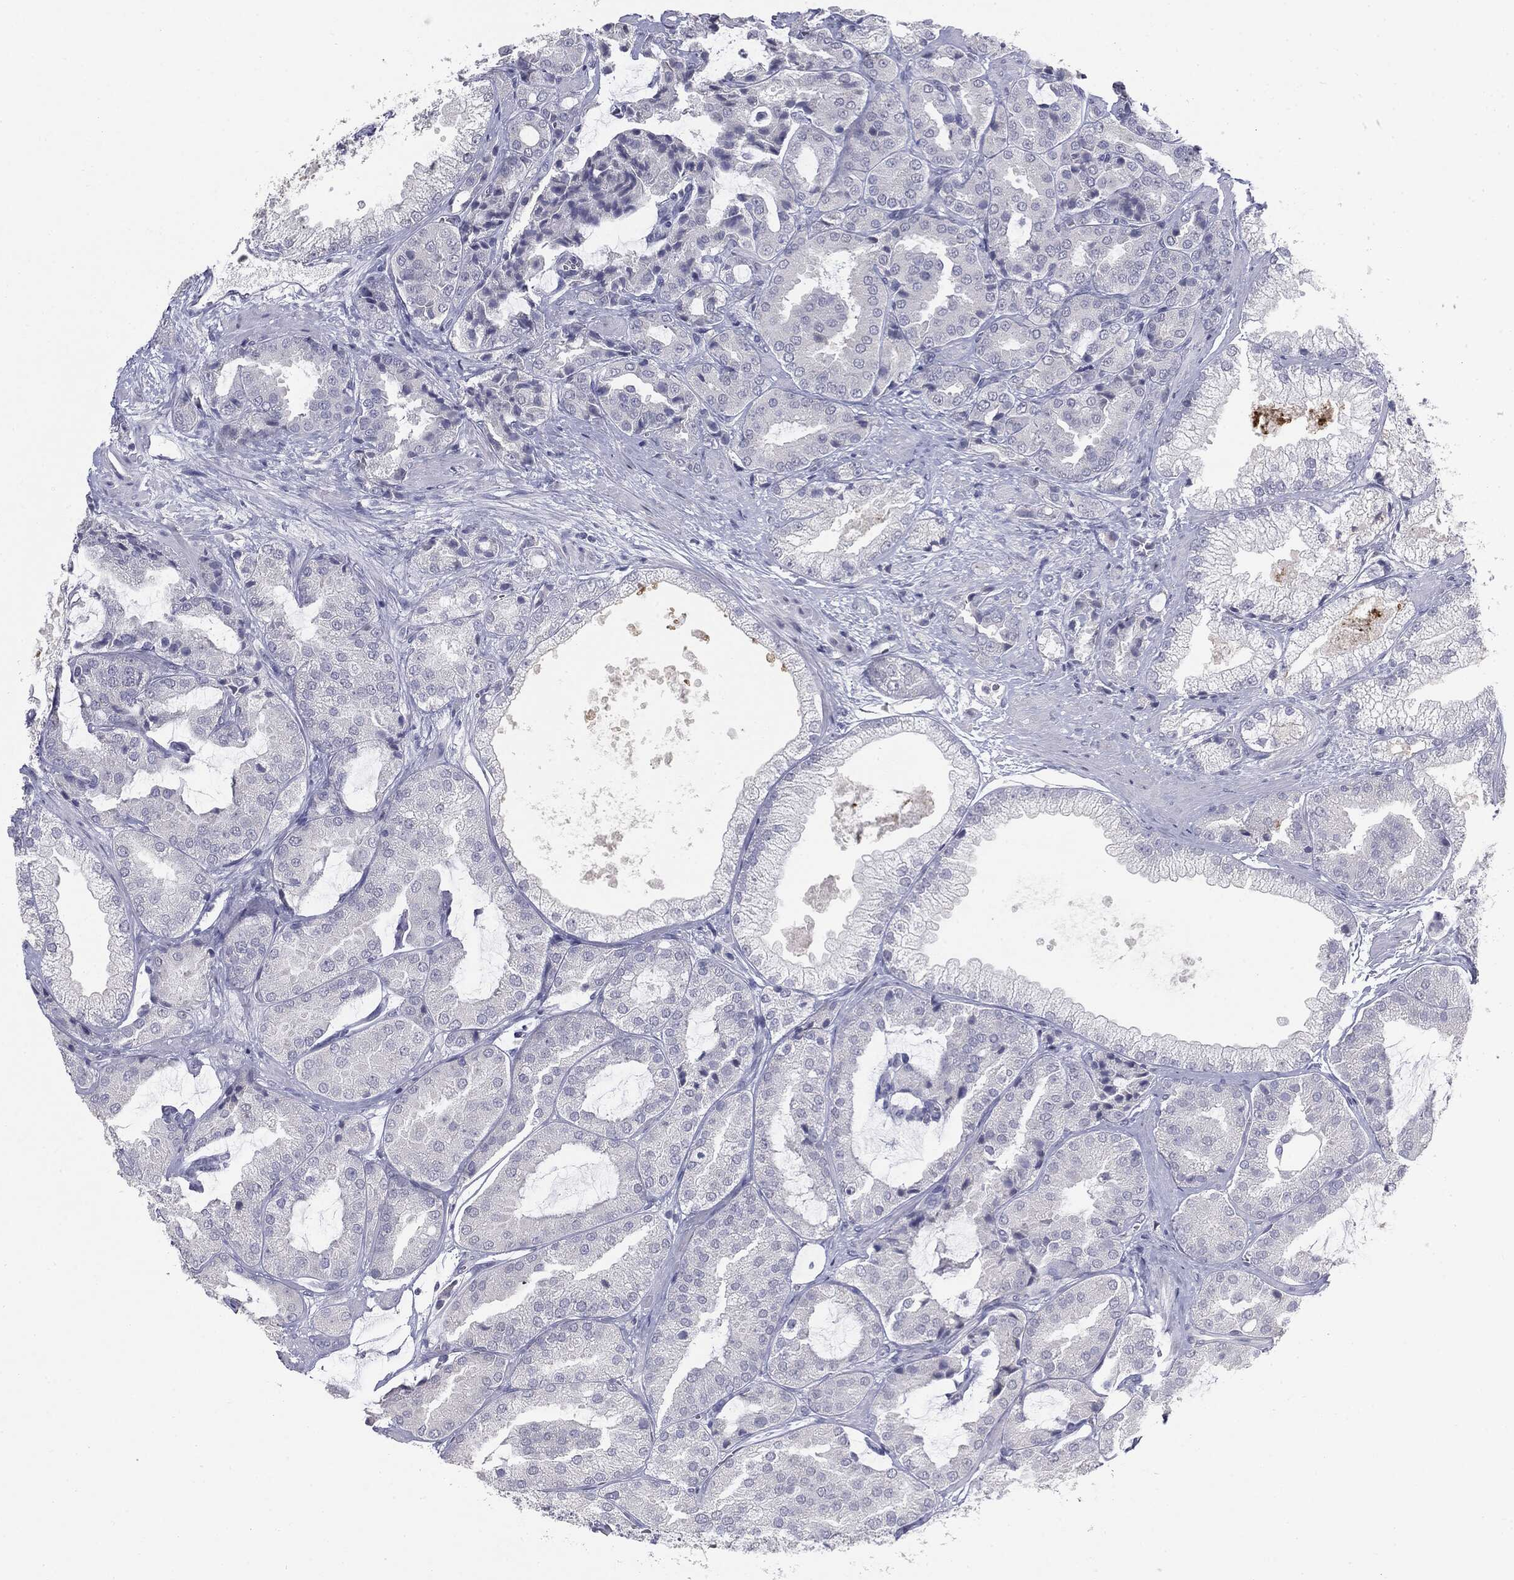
{"staining": {"intensity": "negative", "quantity": "none", "location": "none"}, "tissue": "prostate cancer", "cell_type": "Tumor cells", "image_type": "cancer", "snomed": [{"axis": "morphology", "description": "Adenocarcinoma, High grade"}, {"axis": "topography", "description": "Prostate"}], "caption": "Protein analysis of prostate adenocarcinoma (high-grade) demonstrates no significant expression in tumor cells. Nuclei are stained in blue.", "gene": "MUC1", "patient": {"sex": "male", "age": 68}}